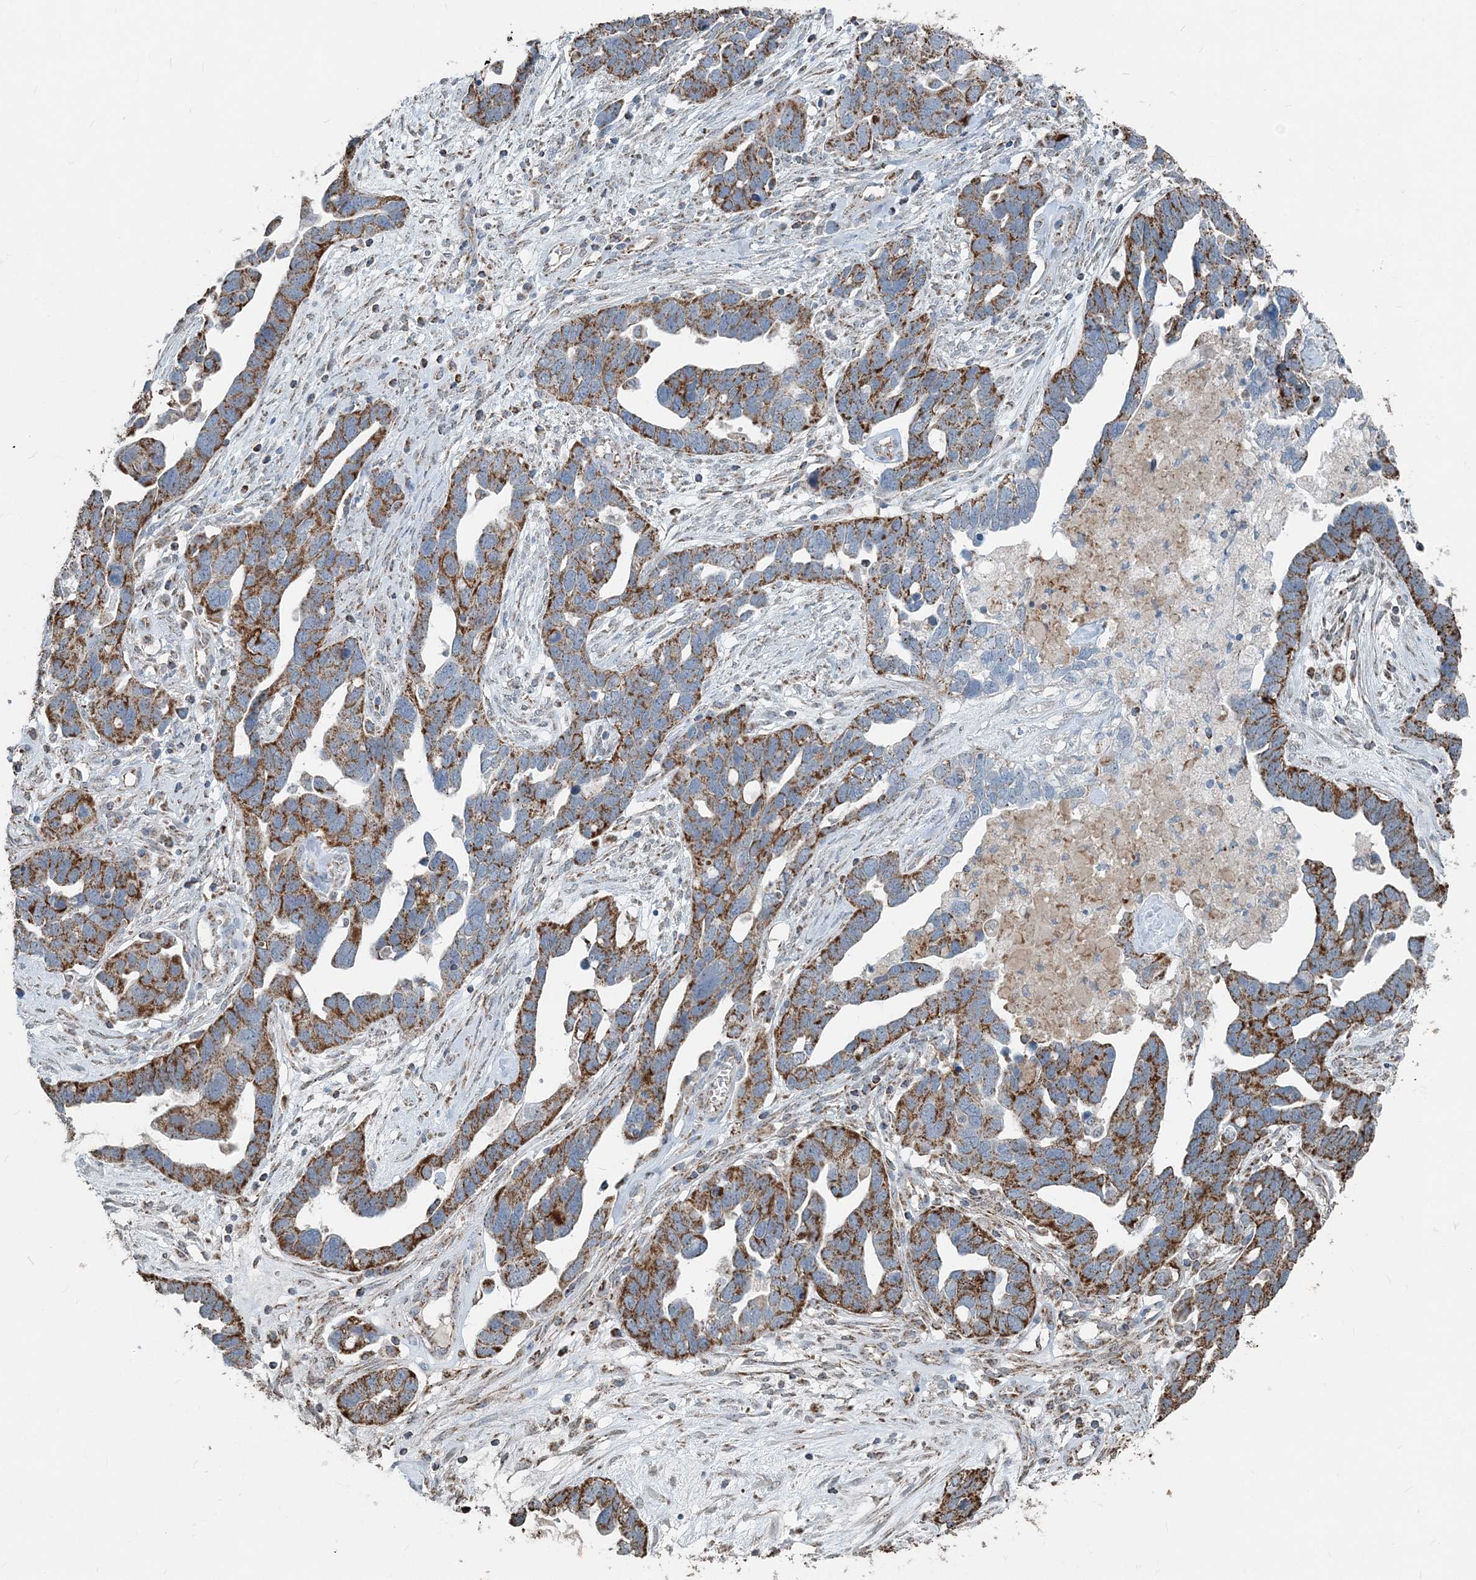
{"staining": {"intensity": "moderate", "quantity": ">75%", "location": "cytoplasmic/membranous"}, "tissue": "ovarian cancer", "cell_type": "Tumor cells", "image_type": "cancer", "snomed": [{"axis": "morphology", "description": "Cystadenocarcinoma, serous, NOS"}, {"axis": "topography", "description": "Ovary"}], "caption": "The micrograph reveals immunohistochemical staining of serous cystadenocarcinoma (ovarian). There is moderate cytoplasmic/membranous positivity is present in about >75% of tumor cells.", "gene": "SUCLG1", "patient": {"sex": "female", "age": 54}}